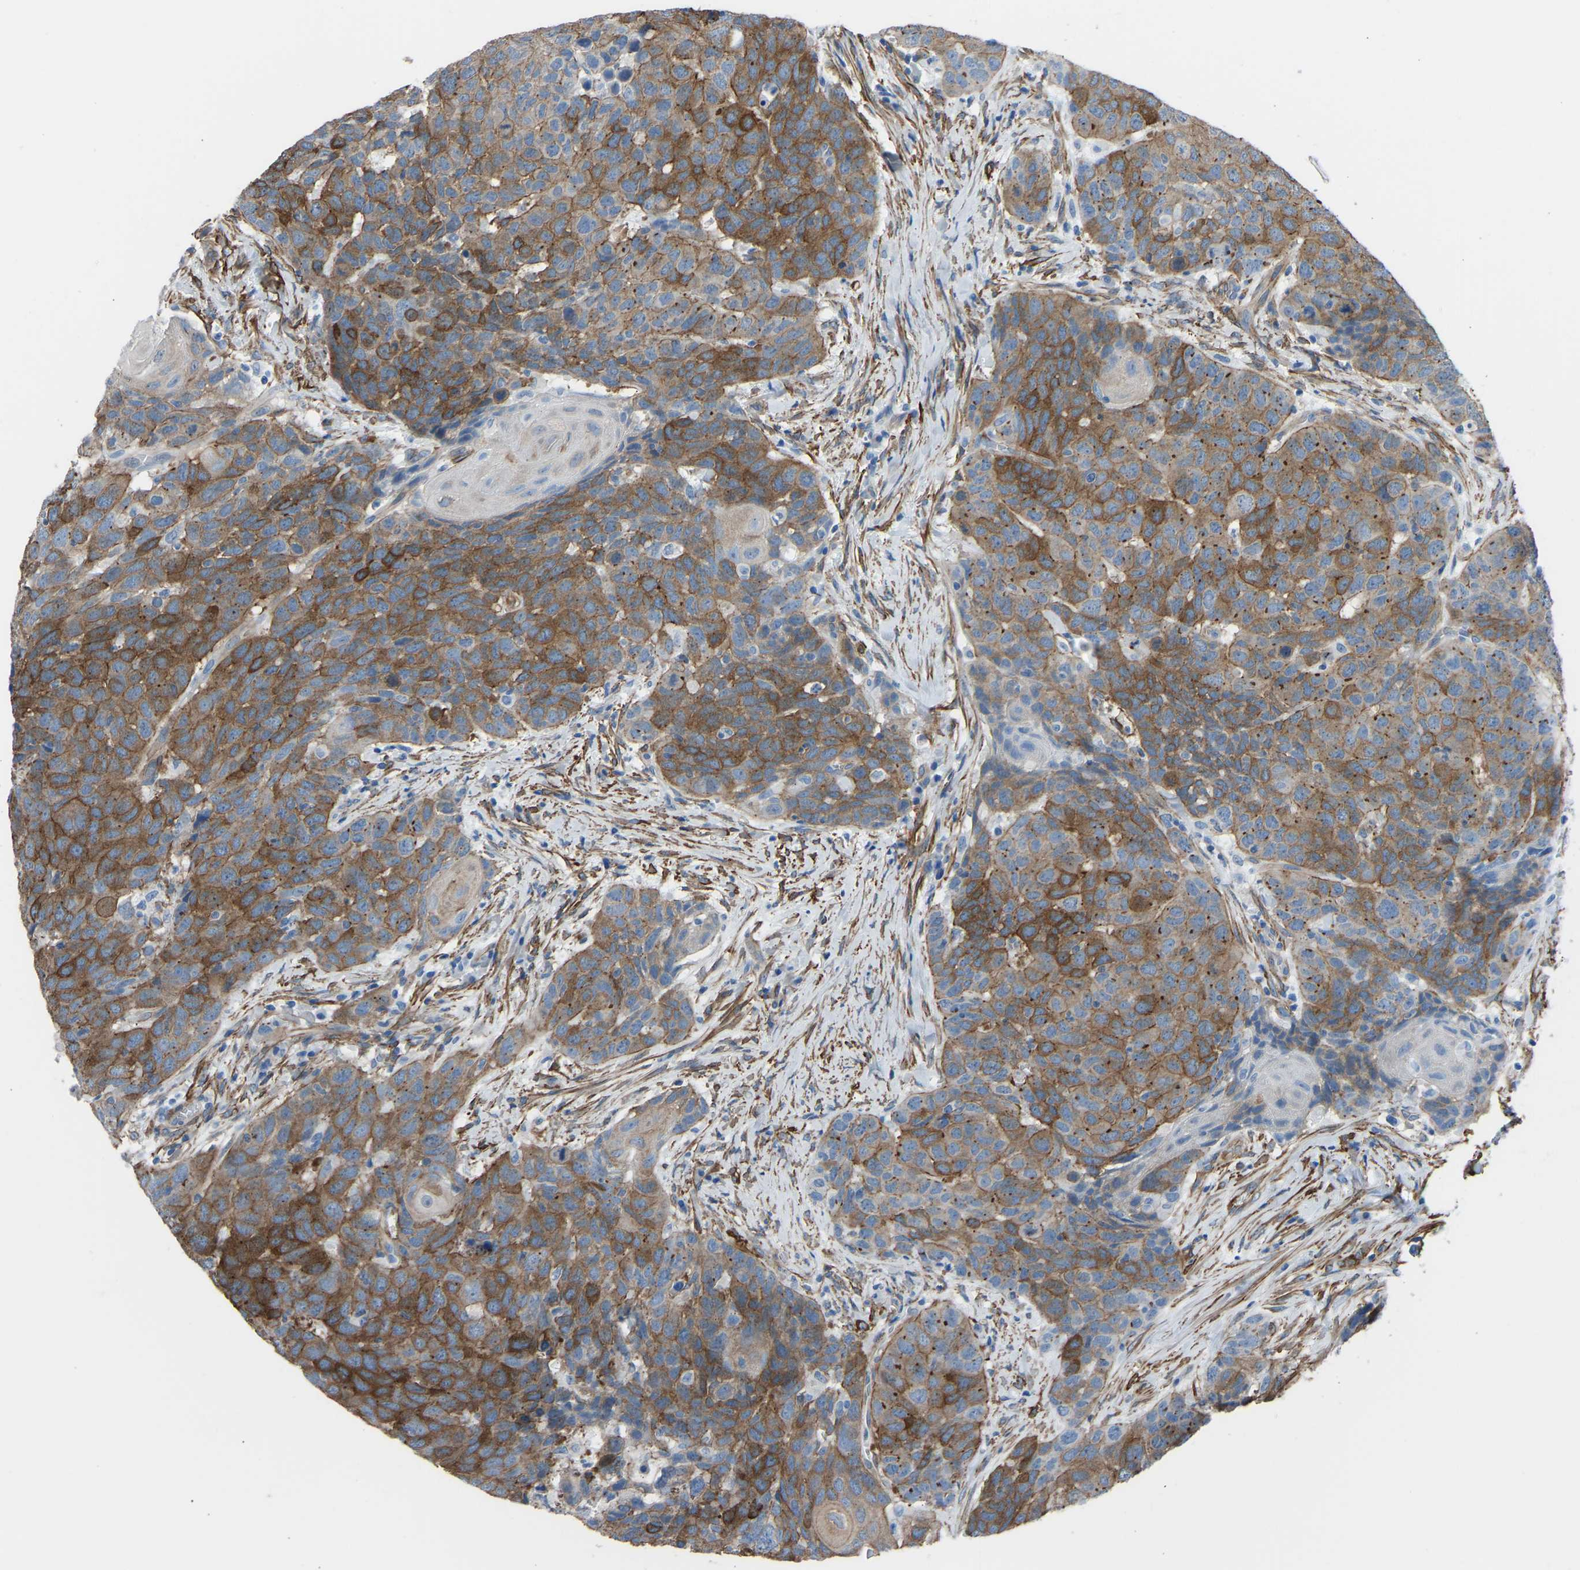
{"staining": {"intensity": "moderate", "quantity": ">75%", "location": "cytoplasmic/membranous"}, "tissue": "head and neck cancer", "cell_type": "Tumor cells", "image_type": "cancer", "snomed": [{"axis": "morphology", "description": "Squamous cell carcinoma, NOS"}, {"axis": "topography", "description": "Head-Neck"}], "caption": "This photomicrograph displays immunohistochemistry staining of human head and neck squamous cell carcinoma, with medium moderate cytoplasmic/membranous expression in approximately >75% of tumor cells.", "gene": "MYH10", "patient": {"sex": "male", "age": 66}}